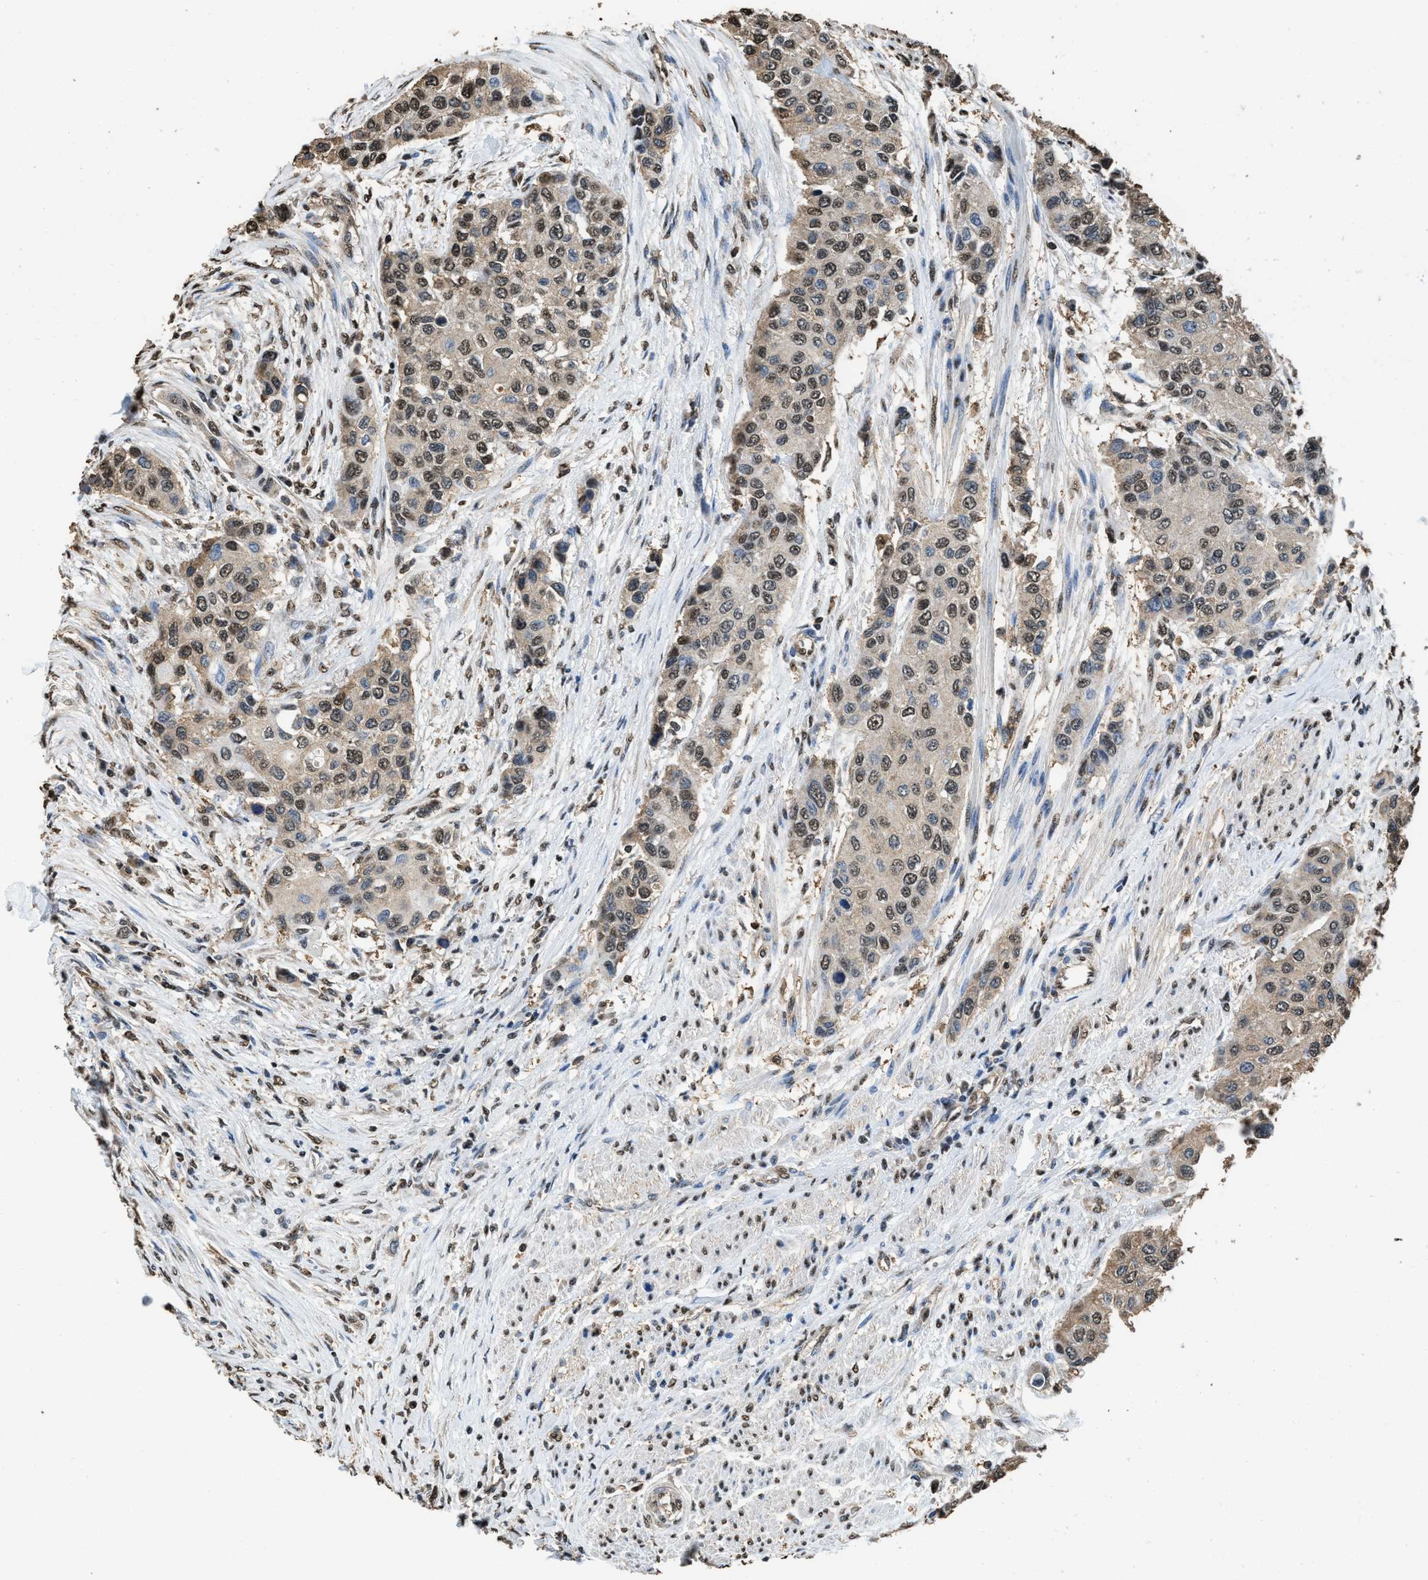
{"staining": {"intensity": "moderate", "quantity": ">75%", "location": "cytoplasmic/membranous,nuclear"}, "tissue": "urothelial cancer", "cell_type": "Tumor cells", "image_type": "cancer", "snomed": [{"axis": "morphology", "description": "Urothelial carcinoma, High grade"}, {"axis": "topography", "description": "Urinary bladder"}], "caption": "High-grade urothelial carcinoma stained with IHC reveals moderate cytoplasmic/membranous and nuclear positivity in about >75% of tumor cells.", "gene": "GAPDH", "patient": {"sex": "female", "age": 56}}